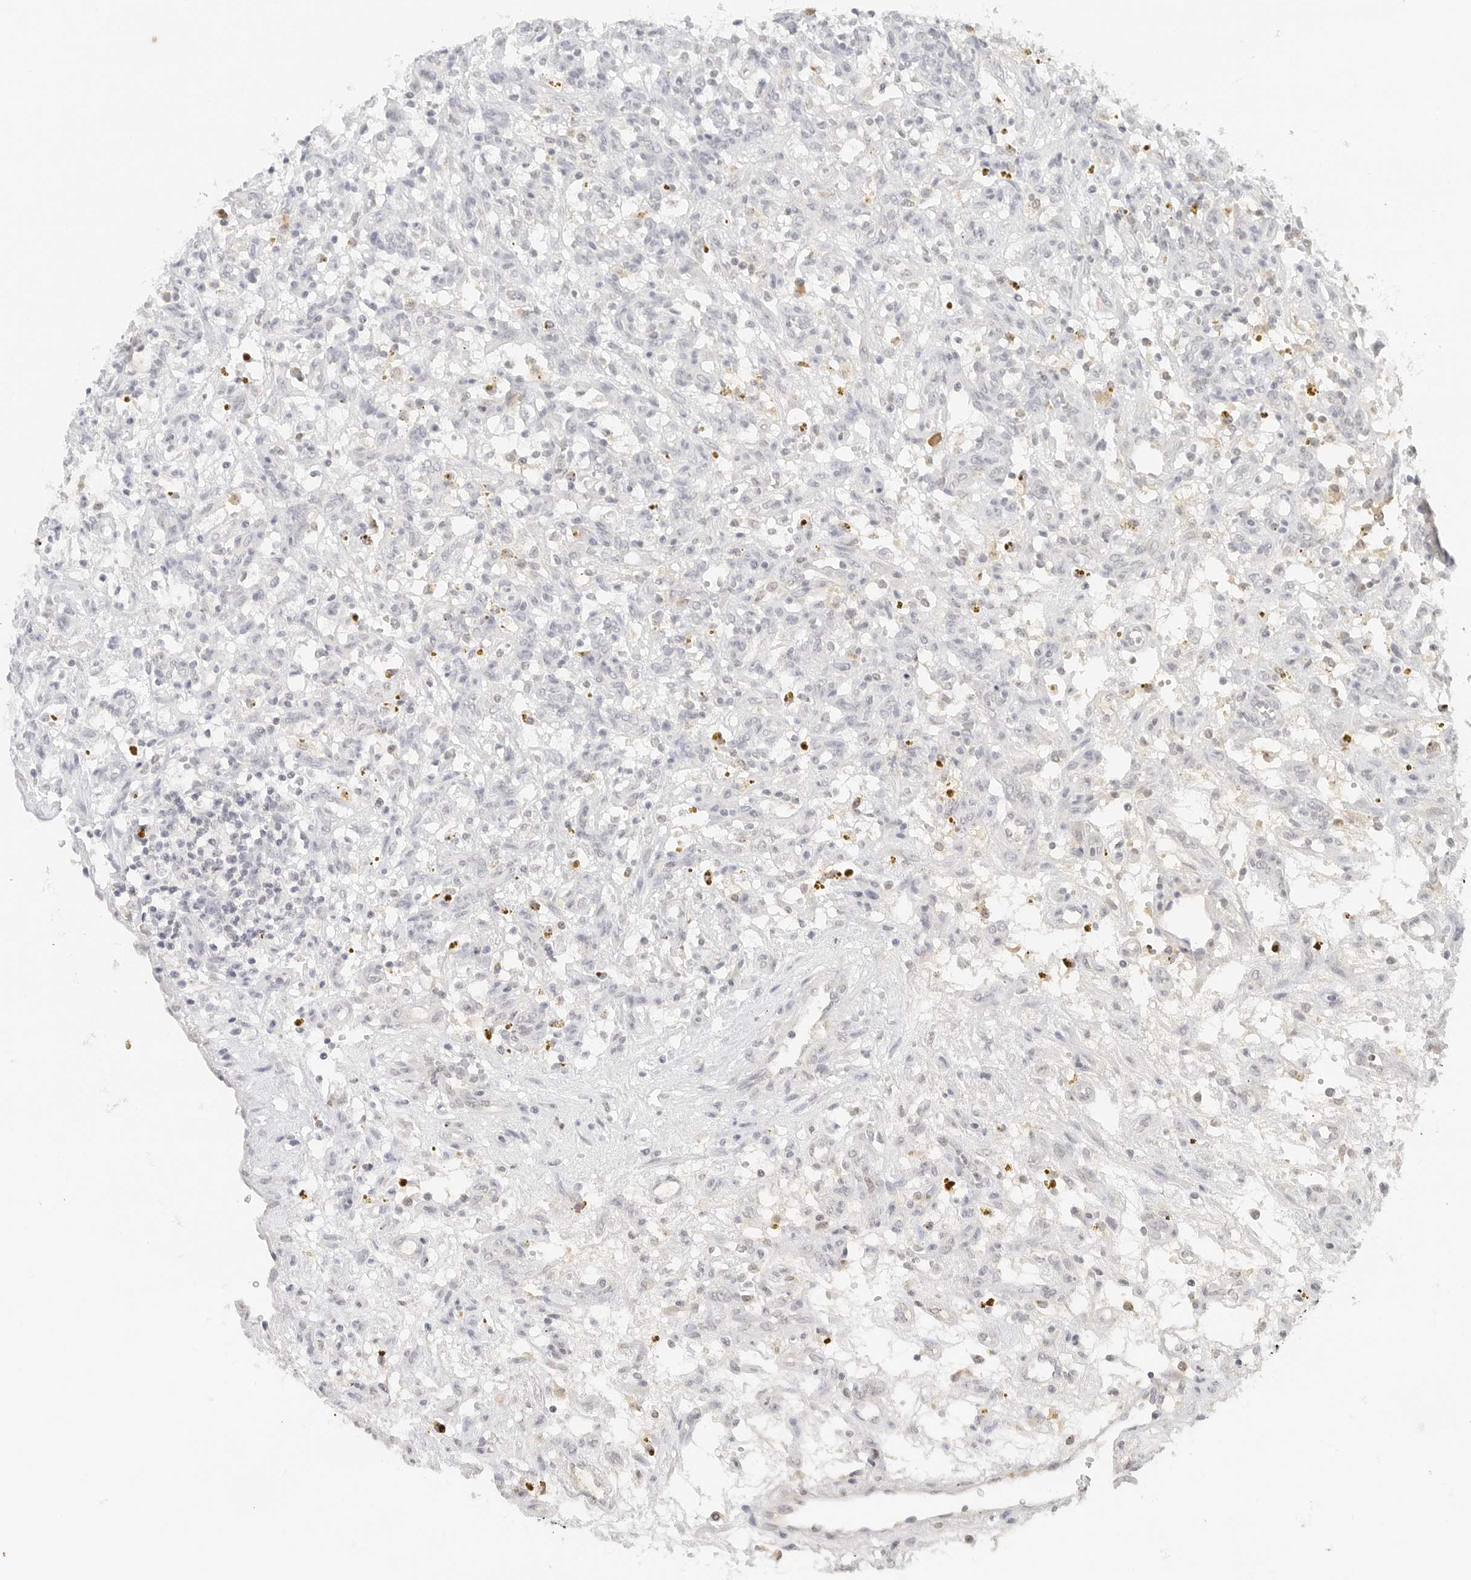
{"staining": {"intensity": "negative", "quantity": "none", "location": "none"}, "tissue": "renal cancer", "cell_type": "Tumor cells", "image_type": "cancer", "snomed": [{"axis": "morphology", "description": "Adenocarcinoma, NOS"}, {"axis": "topography", "description": "Kidney"}], "caption": "A high-resolution histopathology image shows immunohistochemistry staining of renal cancer (adenocarcinoma), which demonstrates no significant expression in tumor cells.", "gene": "NEO1", "patient": {"sex": "female", "age": 57}}